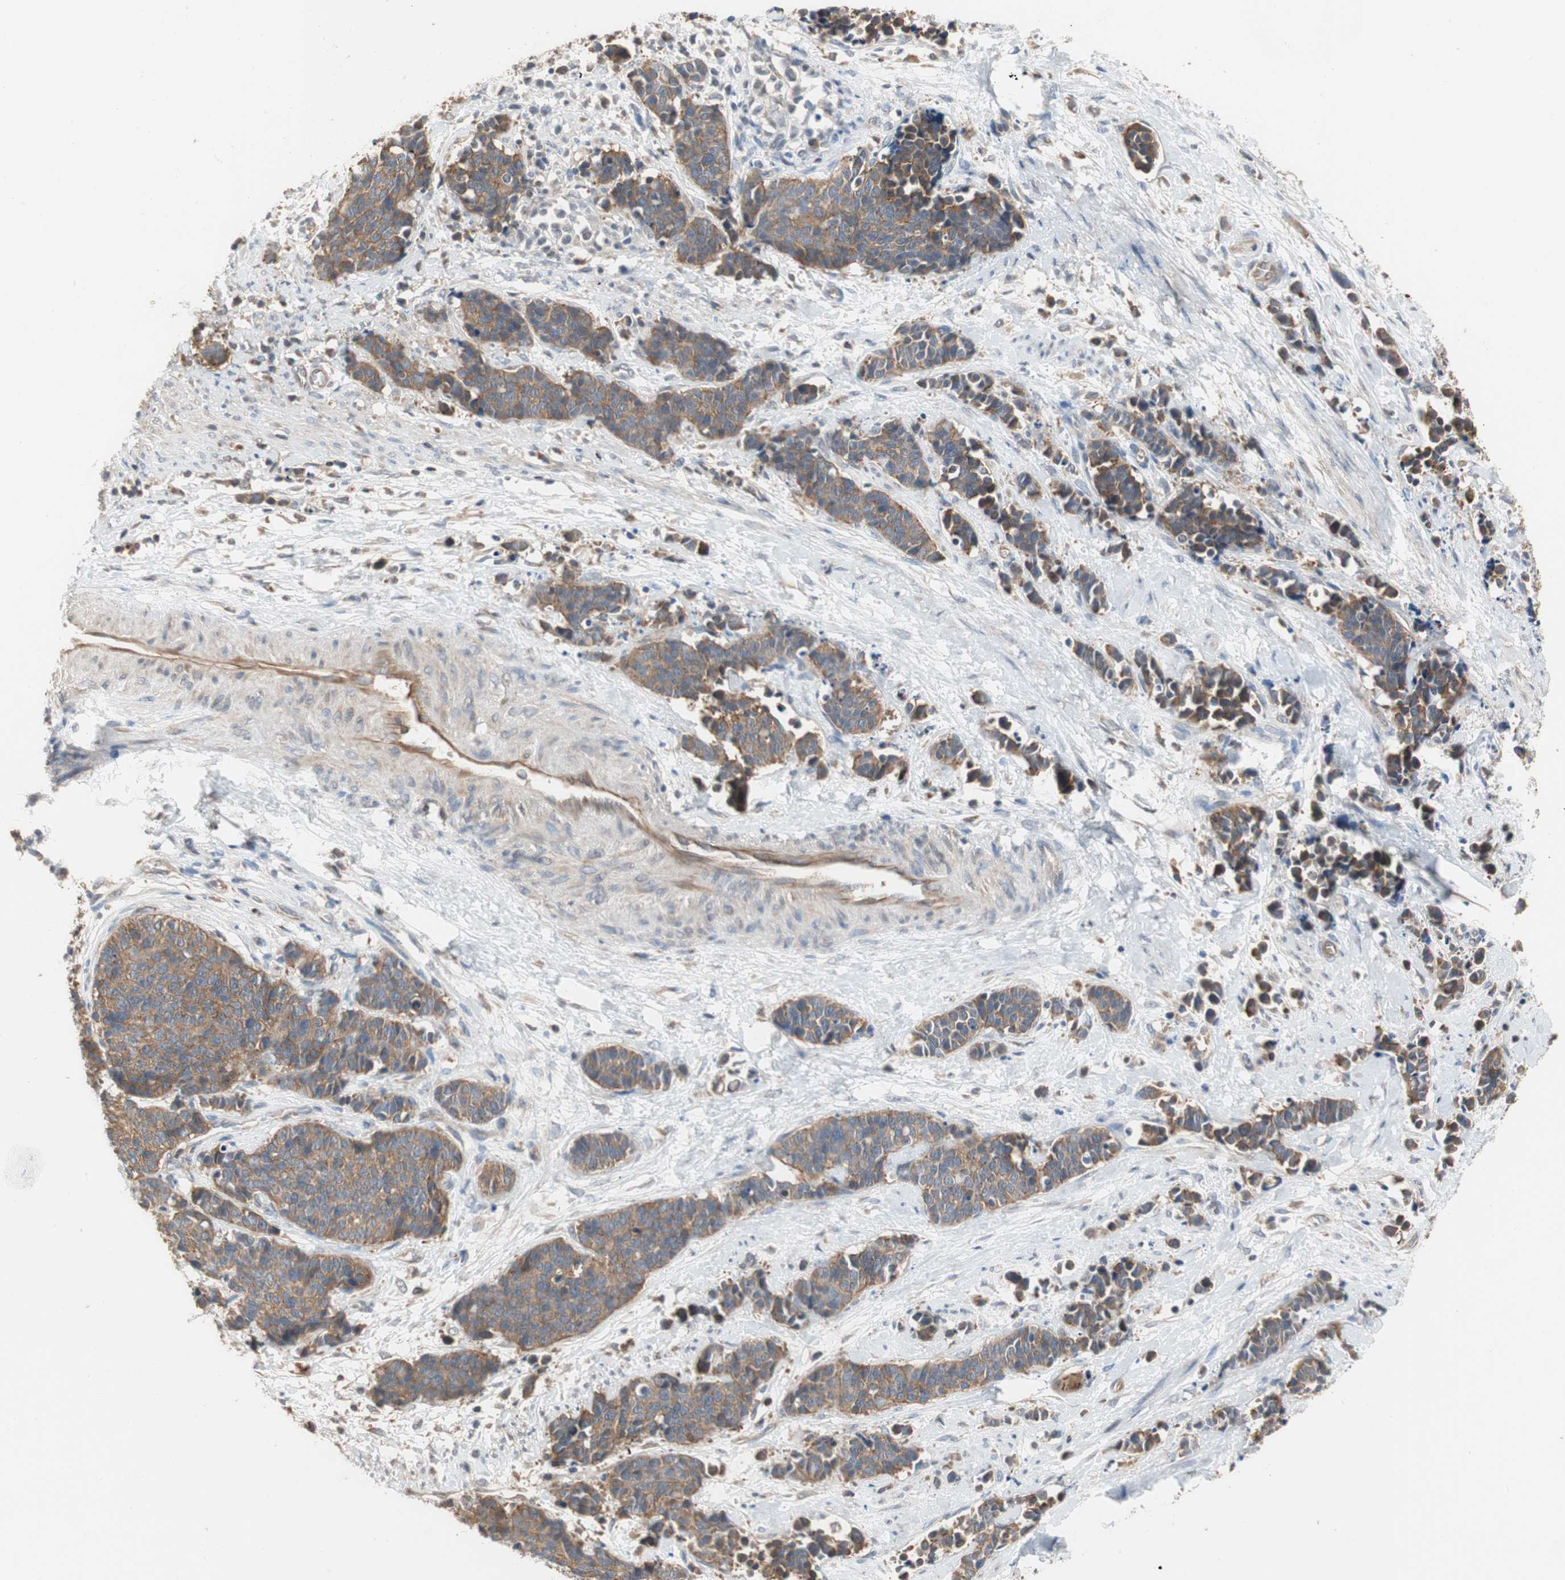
{"staining": {"intensity": "strong", "quantity": ">75%", "location": "cytoplasmic/membranous"}, "tissue": "cervical cancer", "cell_type": "Tumor cells", "image_type": "cancer", "snomed": [{"axis": "morphology", "description": "Squamous cell carcinoma, NOS"}, {"axis": "topography", "description": "Cervix"}], "caption": "Protein staining of squamous cell carcinoma (cervical) tissue shows strong cytoplasmic/membranous expression in about >75% of tumor cells.", "gene": "MAP4K2", "patient": {"sex": "female", "age": 35}}